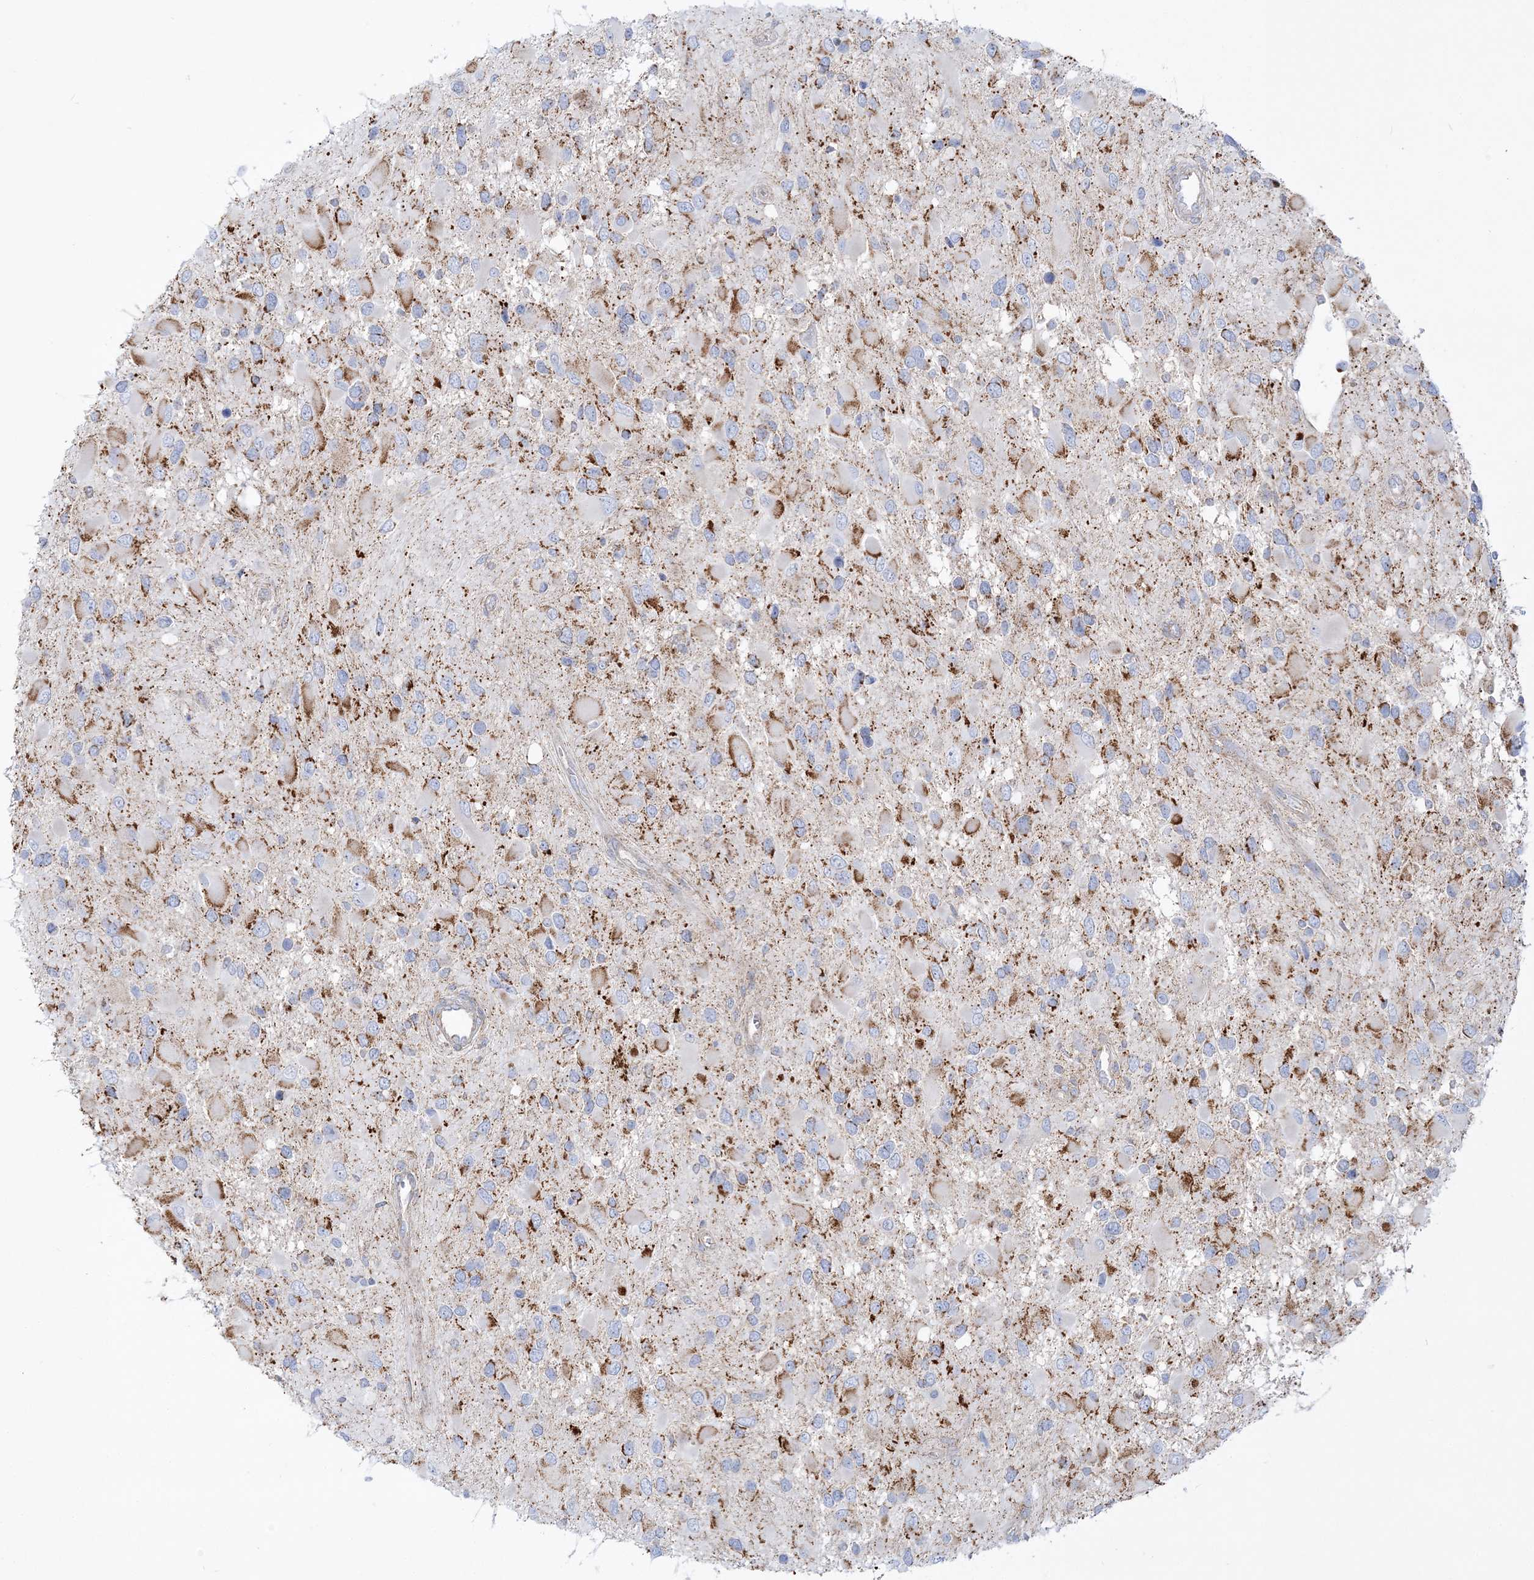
{"staining": {"intensity": "moderate", "quantity": "<25%", "location": "cytoplasmic/membranous"}, "tissue": "glioma", "cell_type": "Tumor cells", "image_type": "cancer", "snomed": [{"axis": "morphology", "description": "Glioma, malignant, High grade"}, {"axis": "topography", "description": "Brain"}], "caption": "Protein expression analysis of human malignant glioma (high-grade) reveals moderate cytoplasmic/membranous staining in approximately <25% of tumor cells.", "gene": "TBC1D14", "patient": {"sex": "male", "age": 53}}